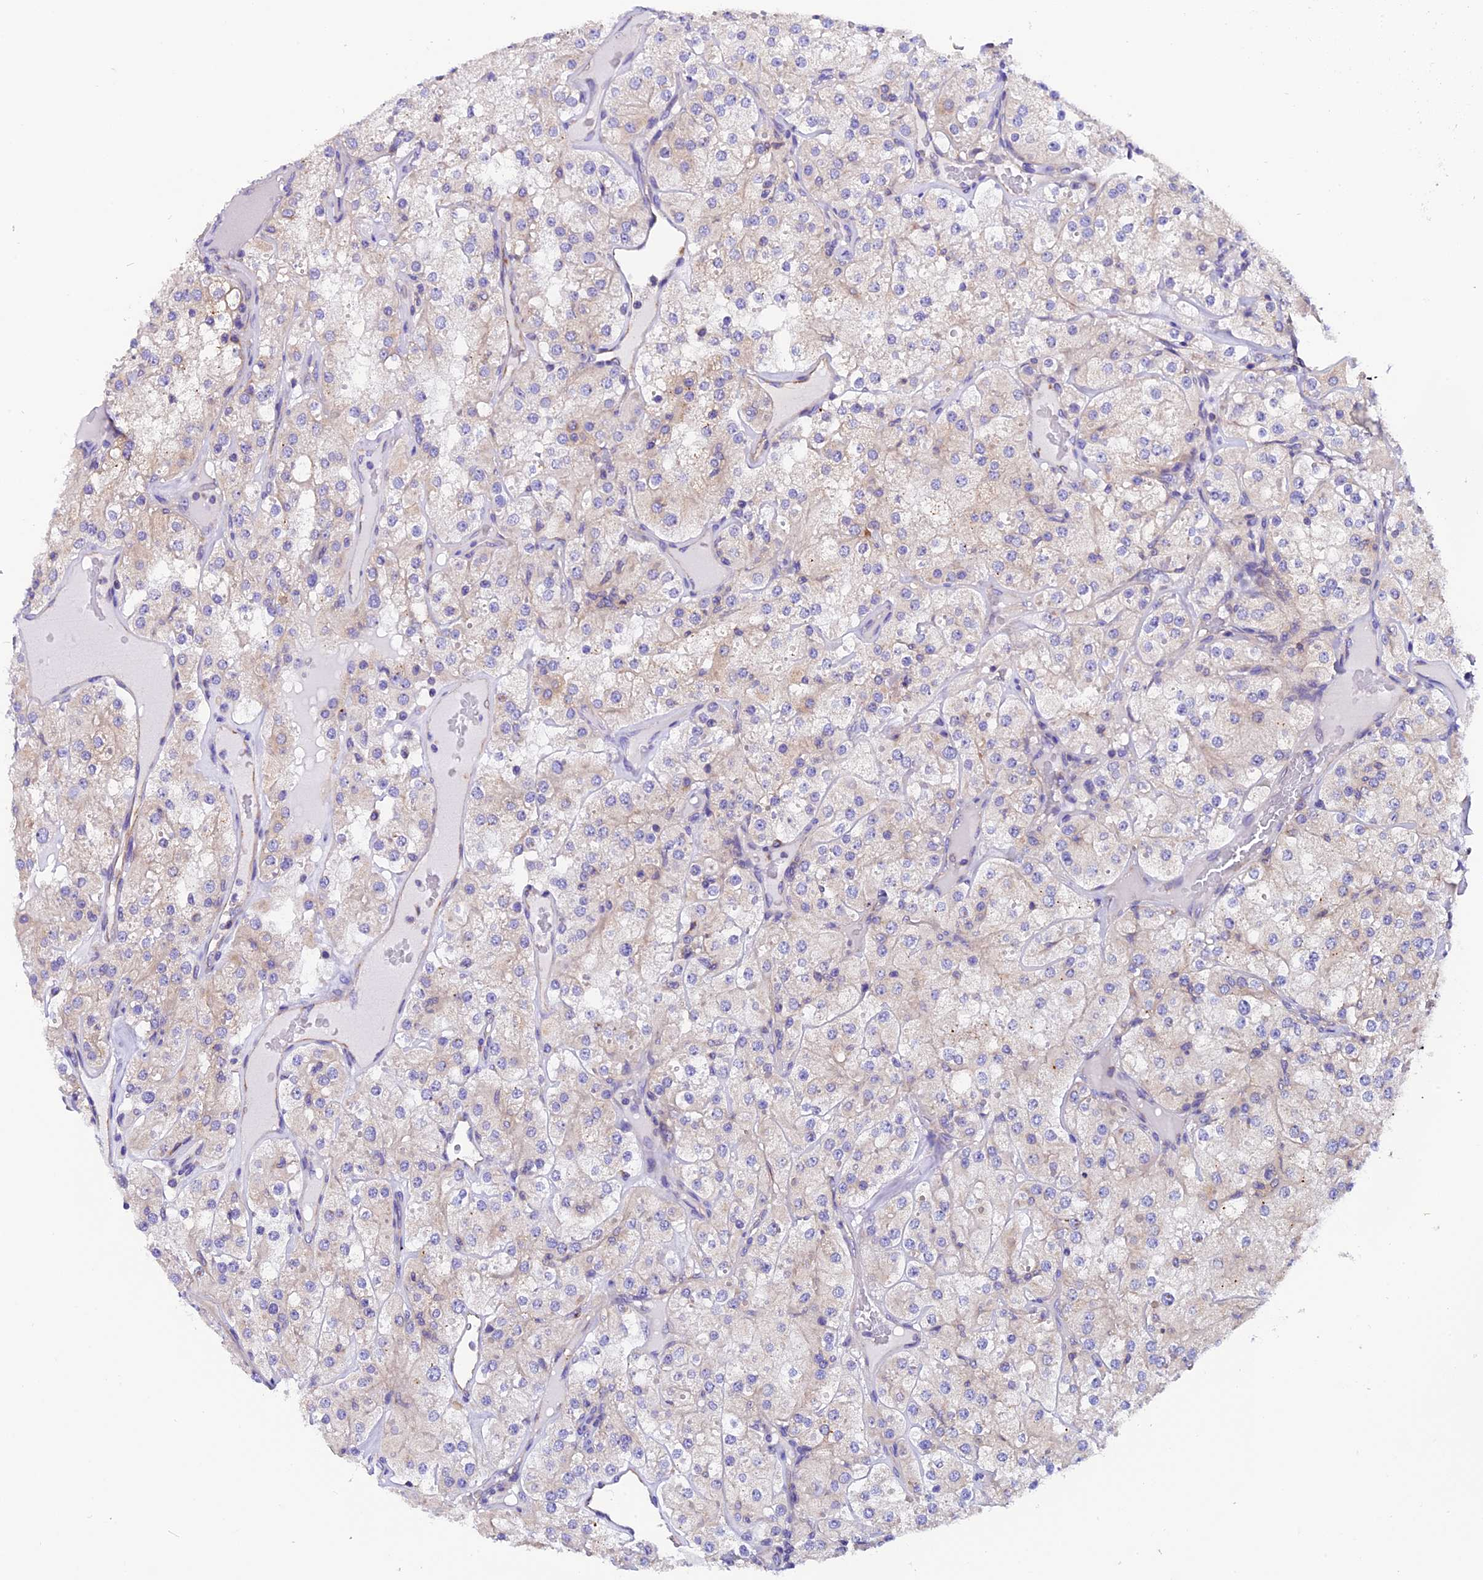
{"staining": {"intensity": "weak", "quantity": "<25%", "location": "cytoplasmic/membranous"}, "tissue": "renal cancer", "cell_type": "Tumor cells", "image_type": "cancer", "snomed": [{"axis": "morphology", "description": "Adenocarcinoma, NOS"}, {"axis": "topography", "description": "Kidney"}], "caption": "Renal cancer (adenocarcinoma) stained for a protein using IHC reveals no expression tumor cells.", "gene": "COMTD1", "patient": {"sex": "male", "age": 77}}